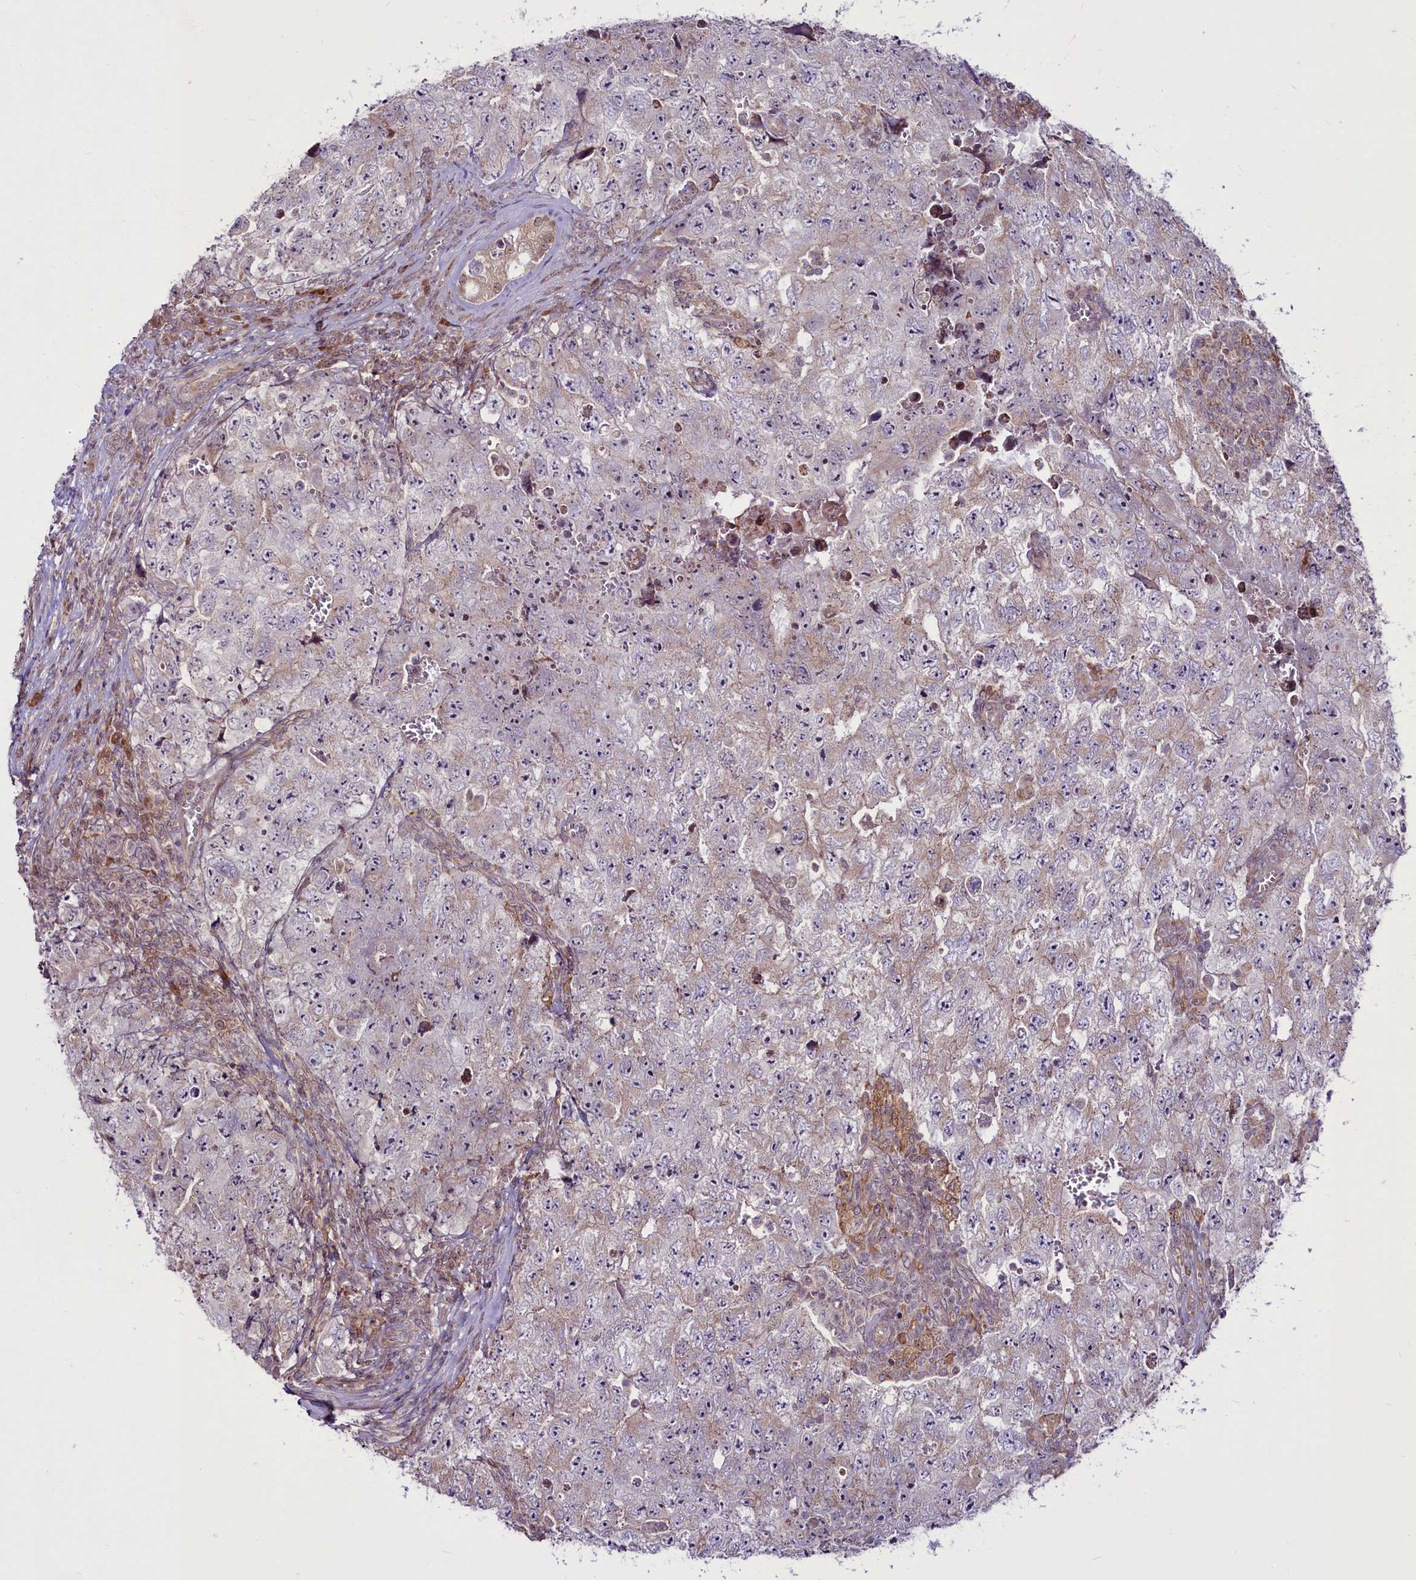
{"staining": {"intensity": "negative", "quantity": "none", "location": "none"}, "tissue": "testis cancer", "cell_type": "Tumor cells", "image_type": "cancer", "snomed": [{"axis": "morphology", "description": "Carcinoma, Embryonal, NOS"}, {"axis": "topography", "description": "Testis"}], "caption": "DAB immunohistochemical staining of human testis cancer (embryonal carcinoma) exhibits no significant staining in tumor cells.", "gene": "RSBN1", "patient": {"sex": "male", "age": 17}}